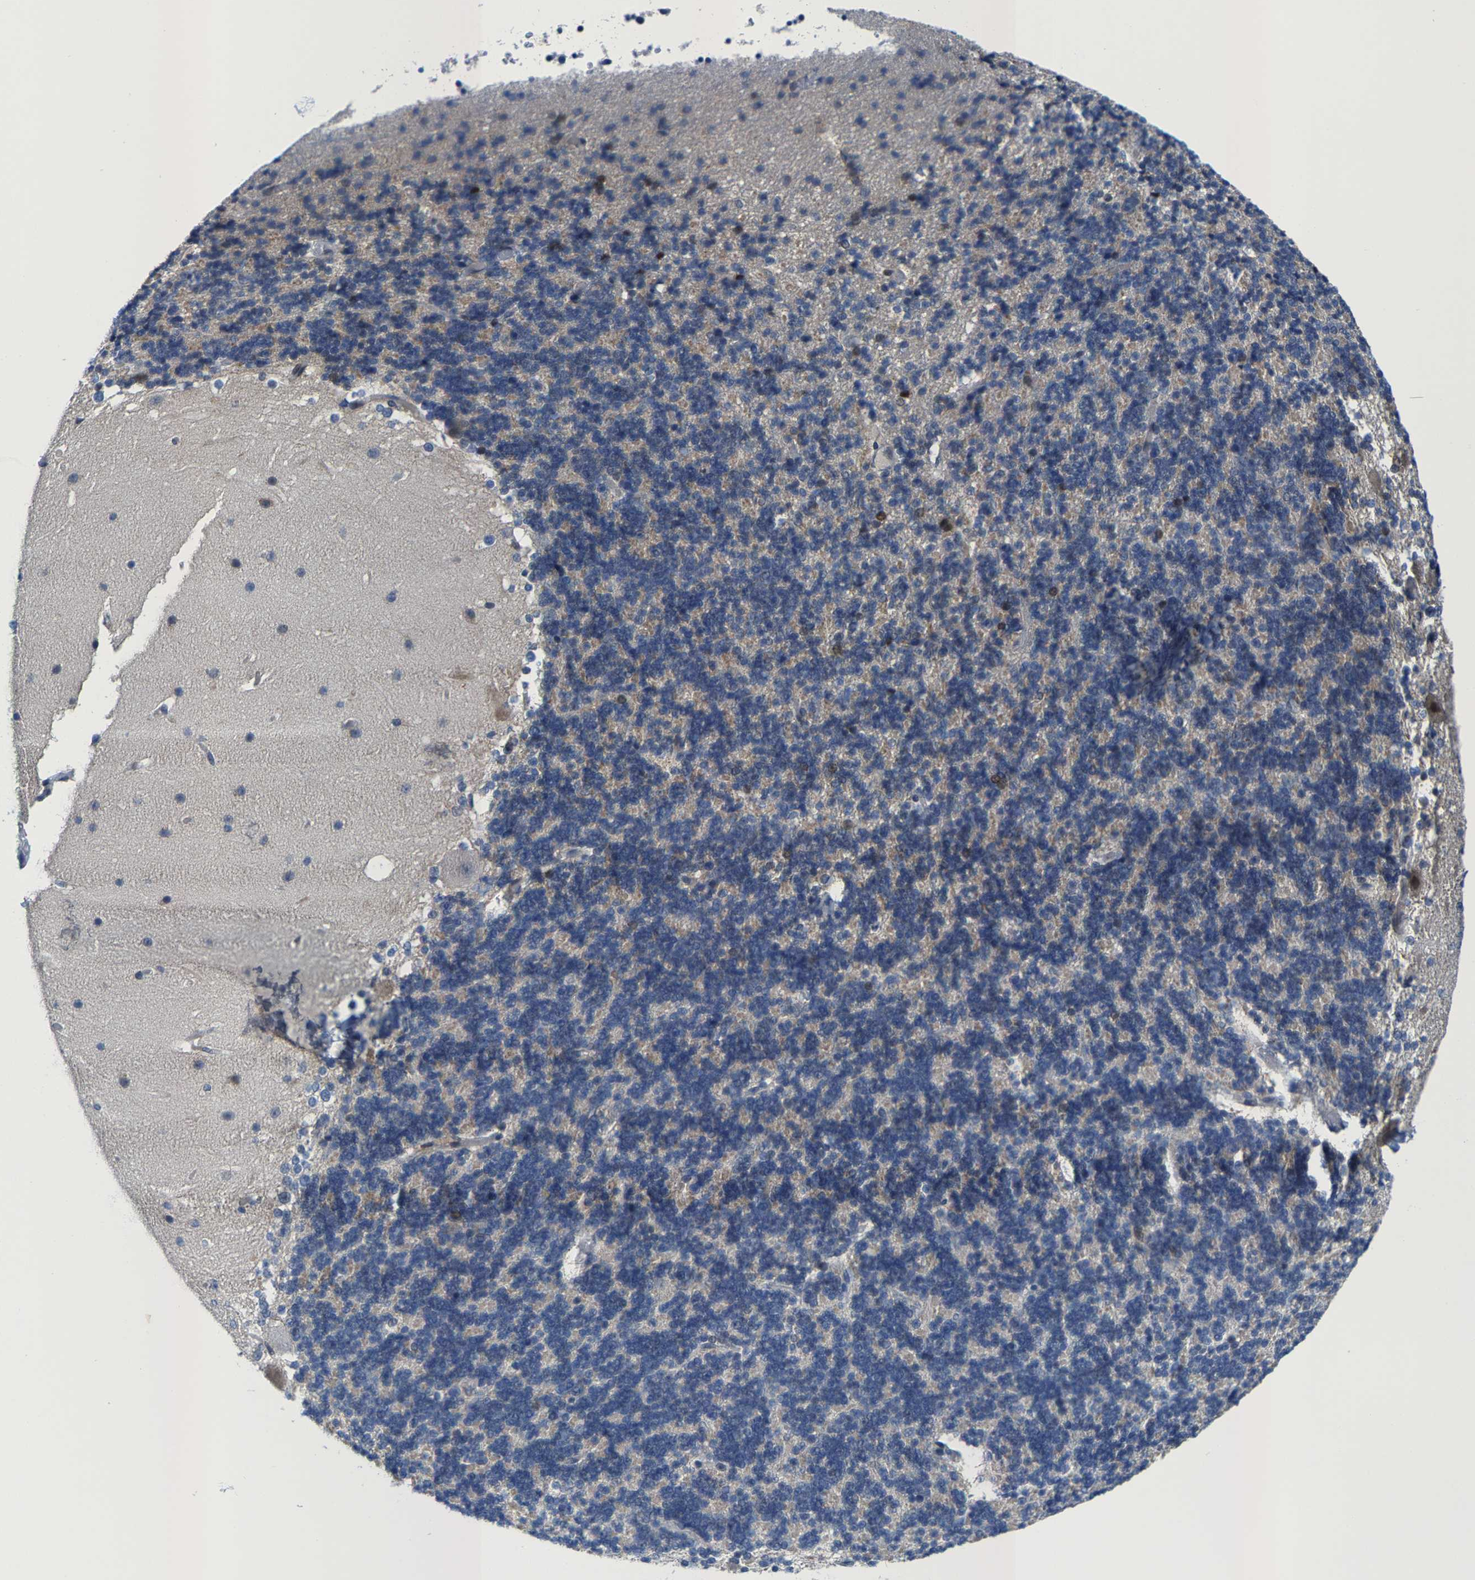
{"staining": {"intensity": "negative", "quantity": "none", "location": "none"}, "tissue": "cerebellum", "cell_type": "Cells in granular layer", "image_type": "normal", "snomed": [{"axis": "morphology", "description": "Normal tissue, NOS"}, {"axis": "topography", "description": "Cerebellum"}], "caption": "Cells in granular layer show no significant expression in normal cerebellum. (DAB (3,3'-diaminobenzidine) immunohistochemistry (IHC), high magnification).", "gene": "KLHL1", "patient": {"sex": "female", "age": 19}}